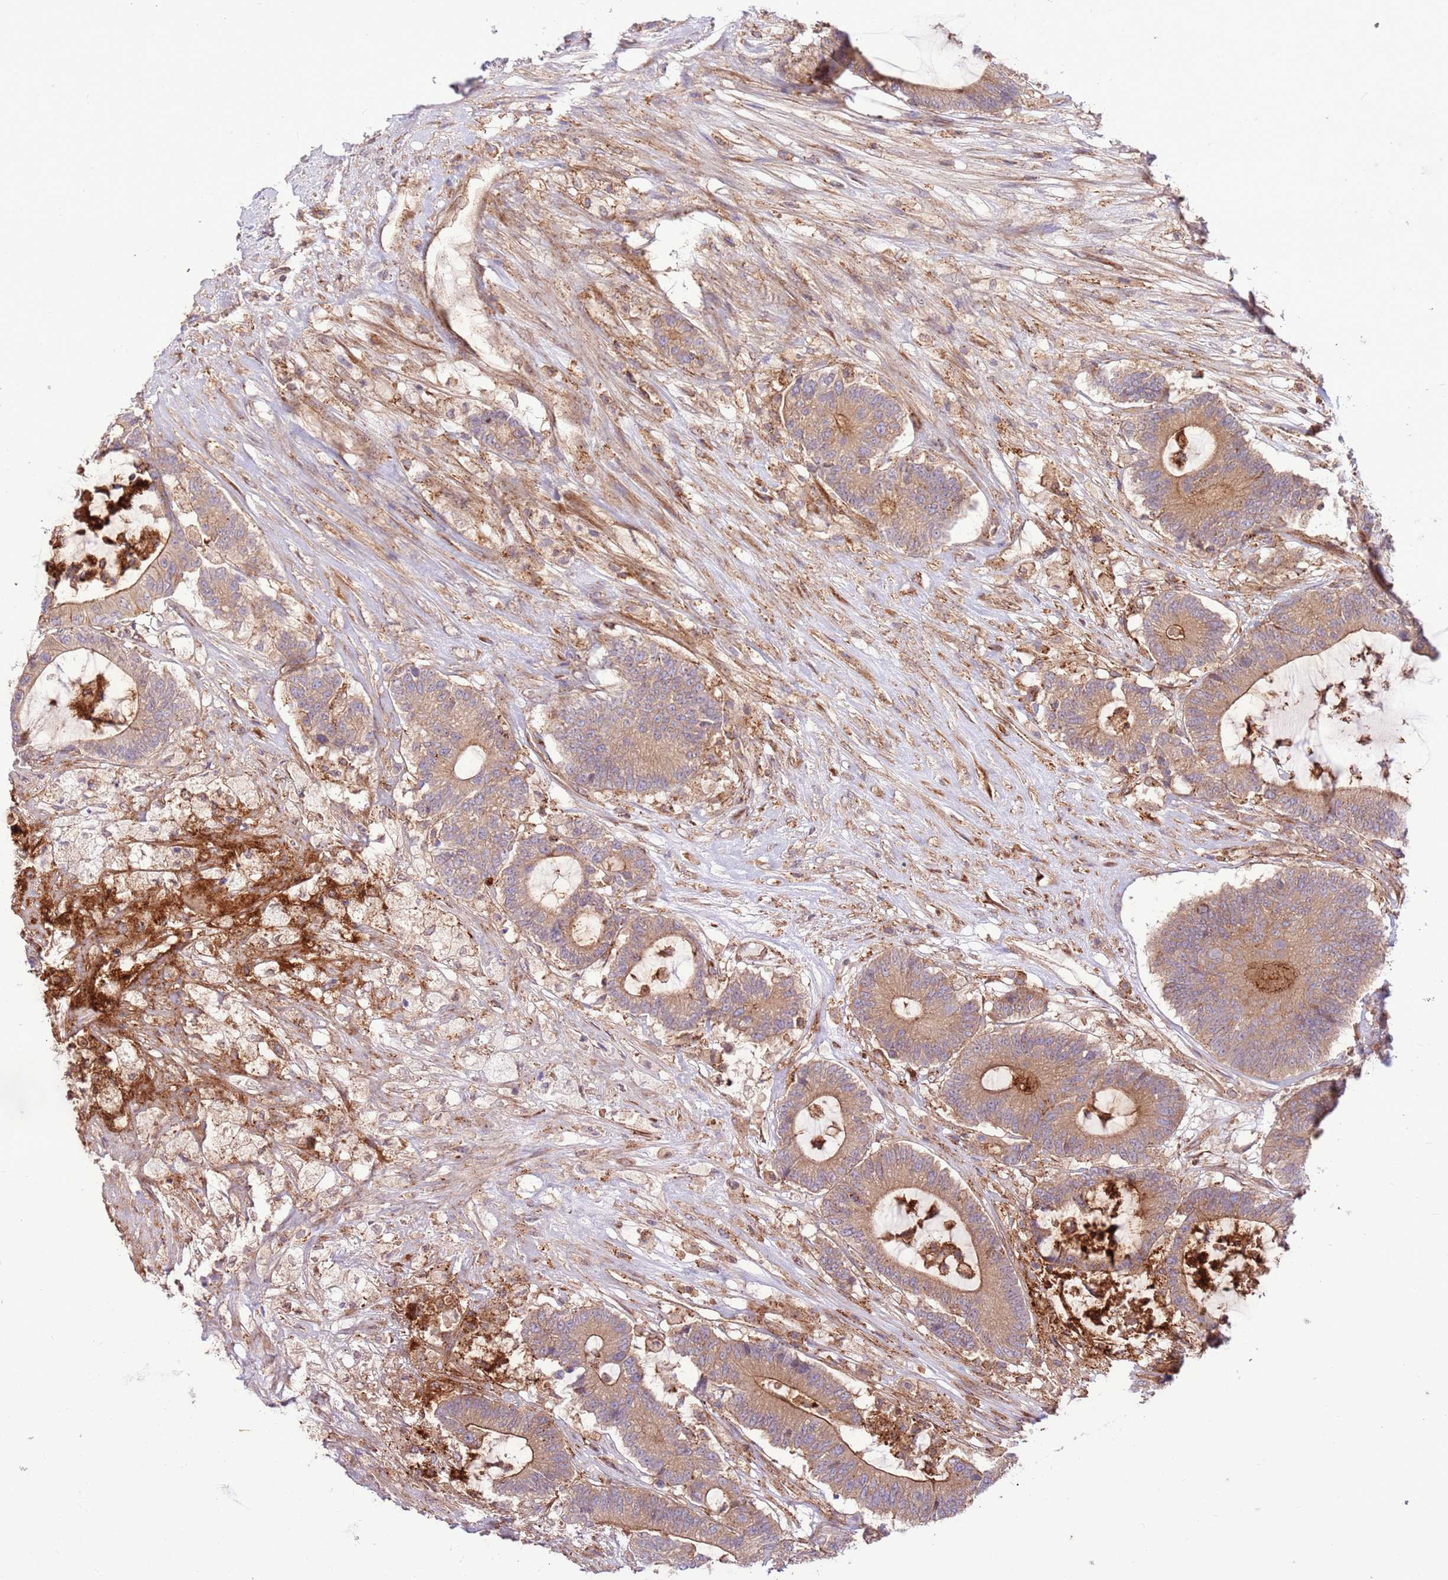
{"staining": {"intensity": "moderate", "quantity": ">75%", "location": "cytoplasmic/membranous"}, "tissue": "colorectal cancer", "cell_type": "Tumor cells", "image_type": "cancer", "snomed": [{"axis": "morphology", "description": "Adenocarcinoma, NOS"}, {"axis": "topography", "description": "Colon"}], "caption": "This is a histology image of immunohistochemistry (IHC) staining of colorectal cancer (adenocarcinoma), which shows moderate positivity in the cytoplasmic/membranous of tumor cells.", "gene": "DDX19B", "patient": {"sex": "female", "age": 84}}